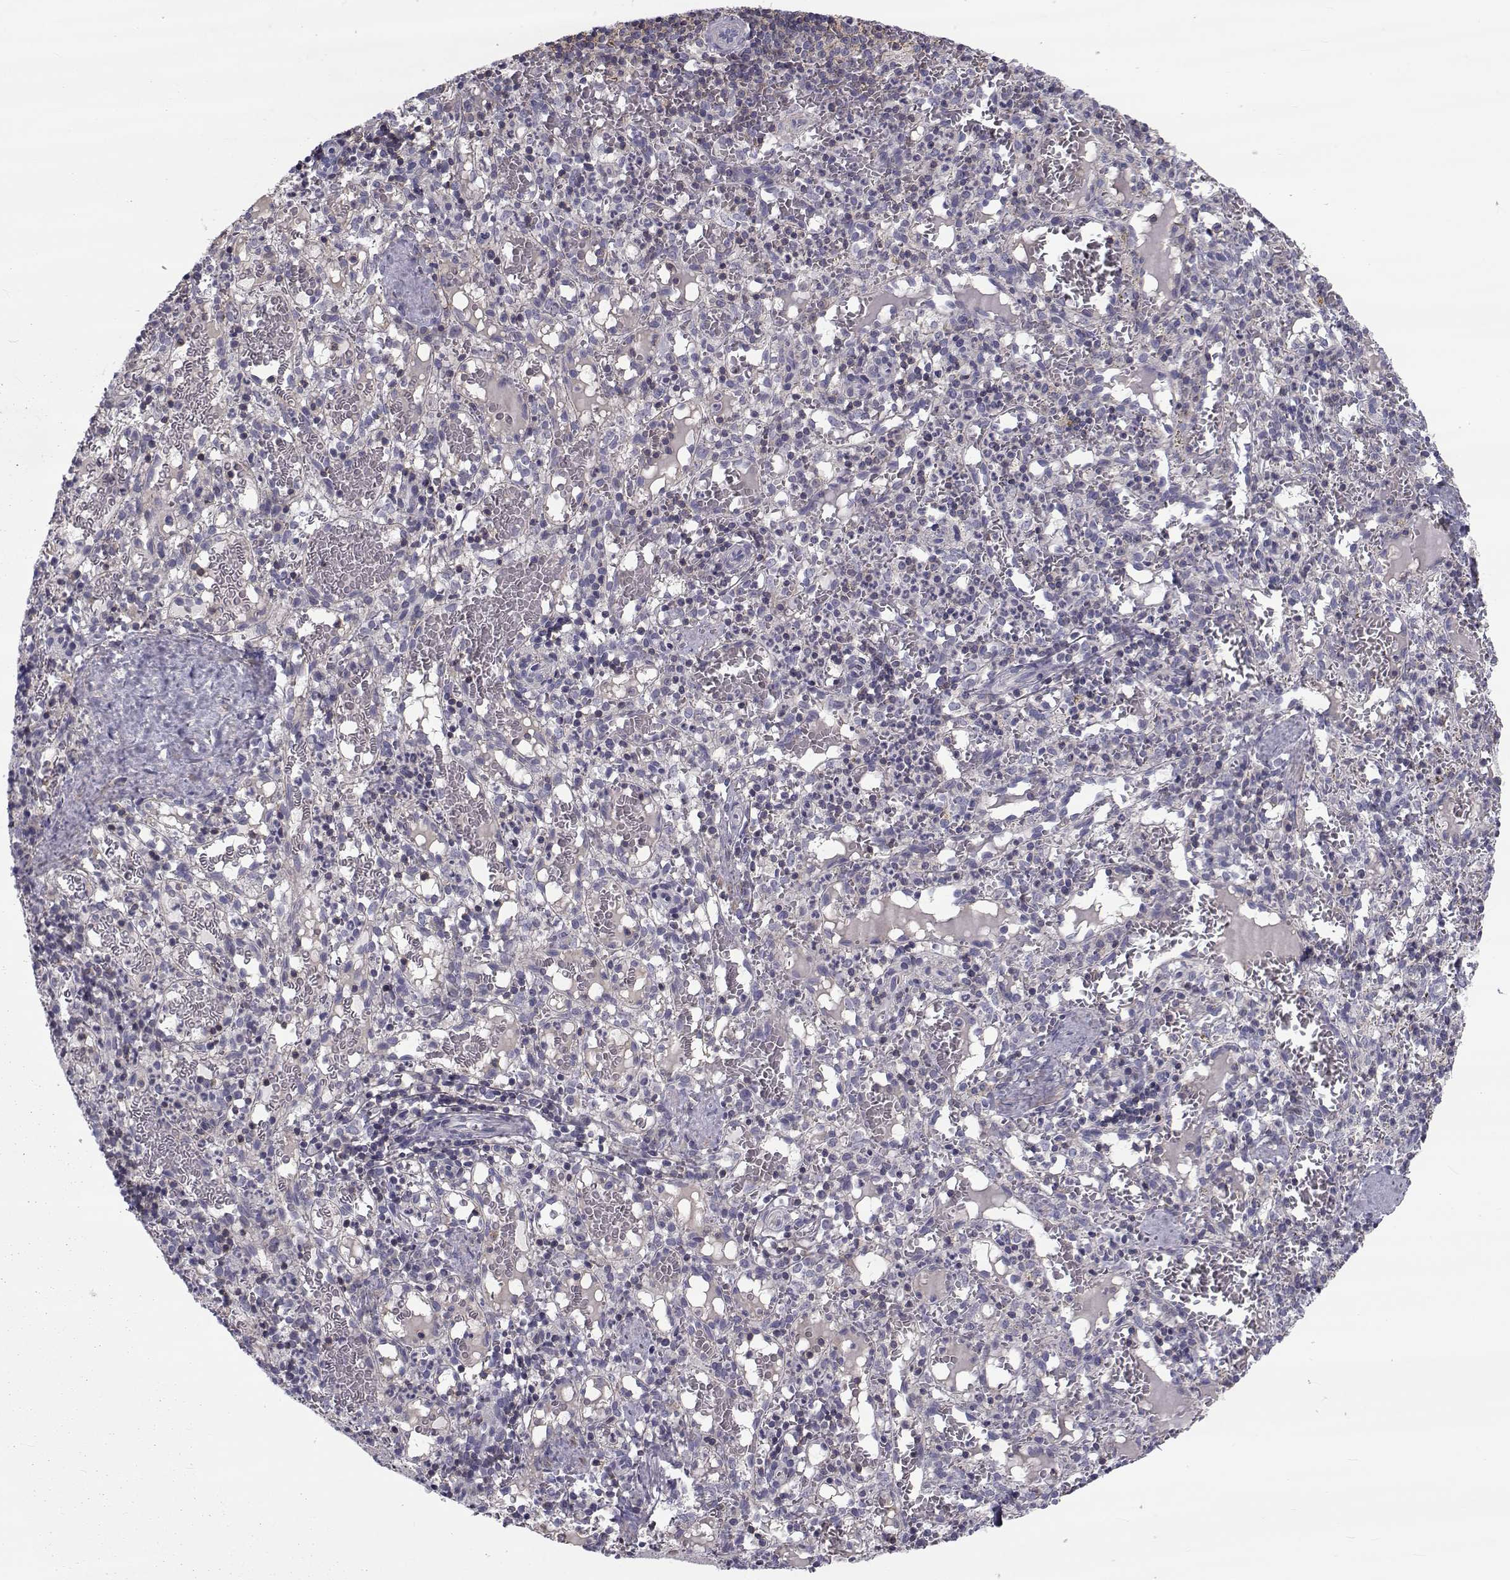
{"staining": {"intensity": "negative", "quantity": "none", "location": "none"}, "tissue": "spleen", "cell_type": "Cells in red pulp", "image_type": "normal", "snomed": [{"axis": "morphology", "description": "Normal tissue, NOS"}, {"axis": "topography", "description": "Spleen"}], "caption": "High magnification brightfield microscopy of normal spleen stained with DAB (3,3'-diaminobenzidine) (brown) and counterstained with hematoxylin (blue): cells in red pulp show no significant staining.", "gene": "LRRC27", "patient": {"sex": "male", "age": 11}}